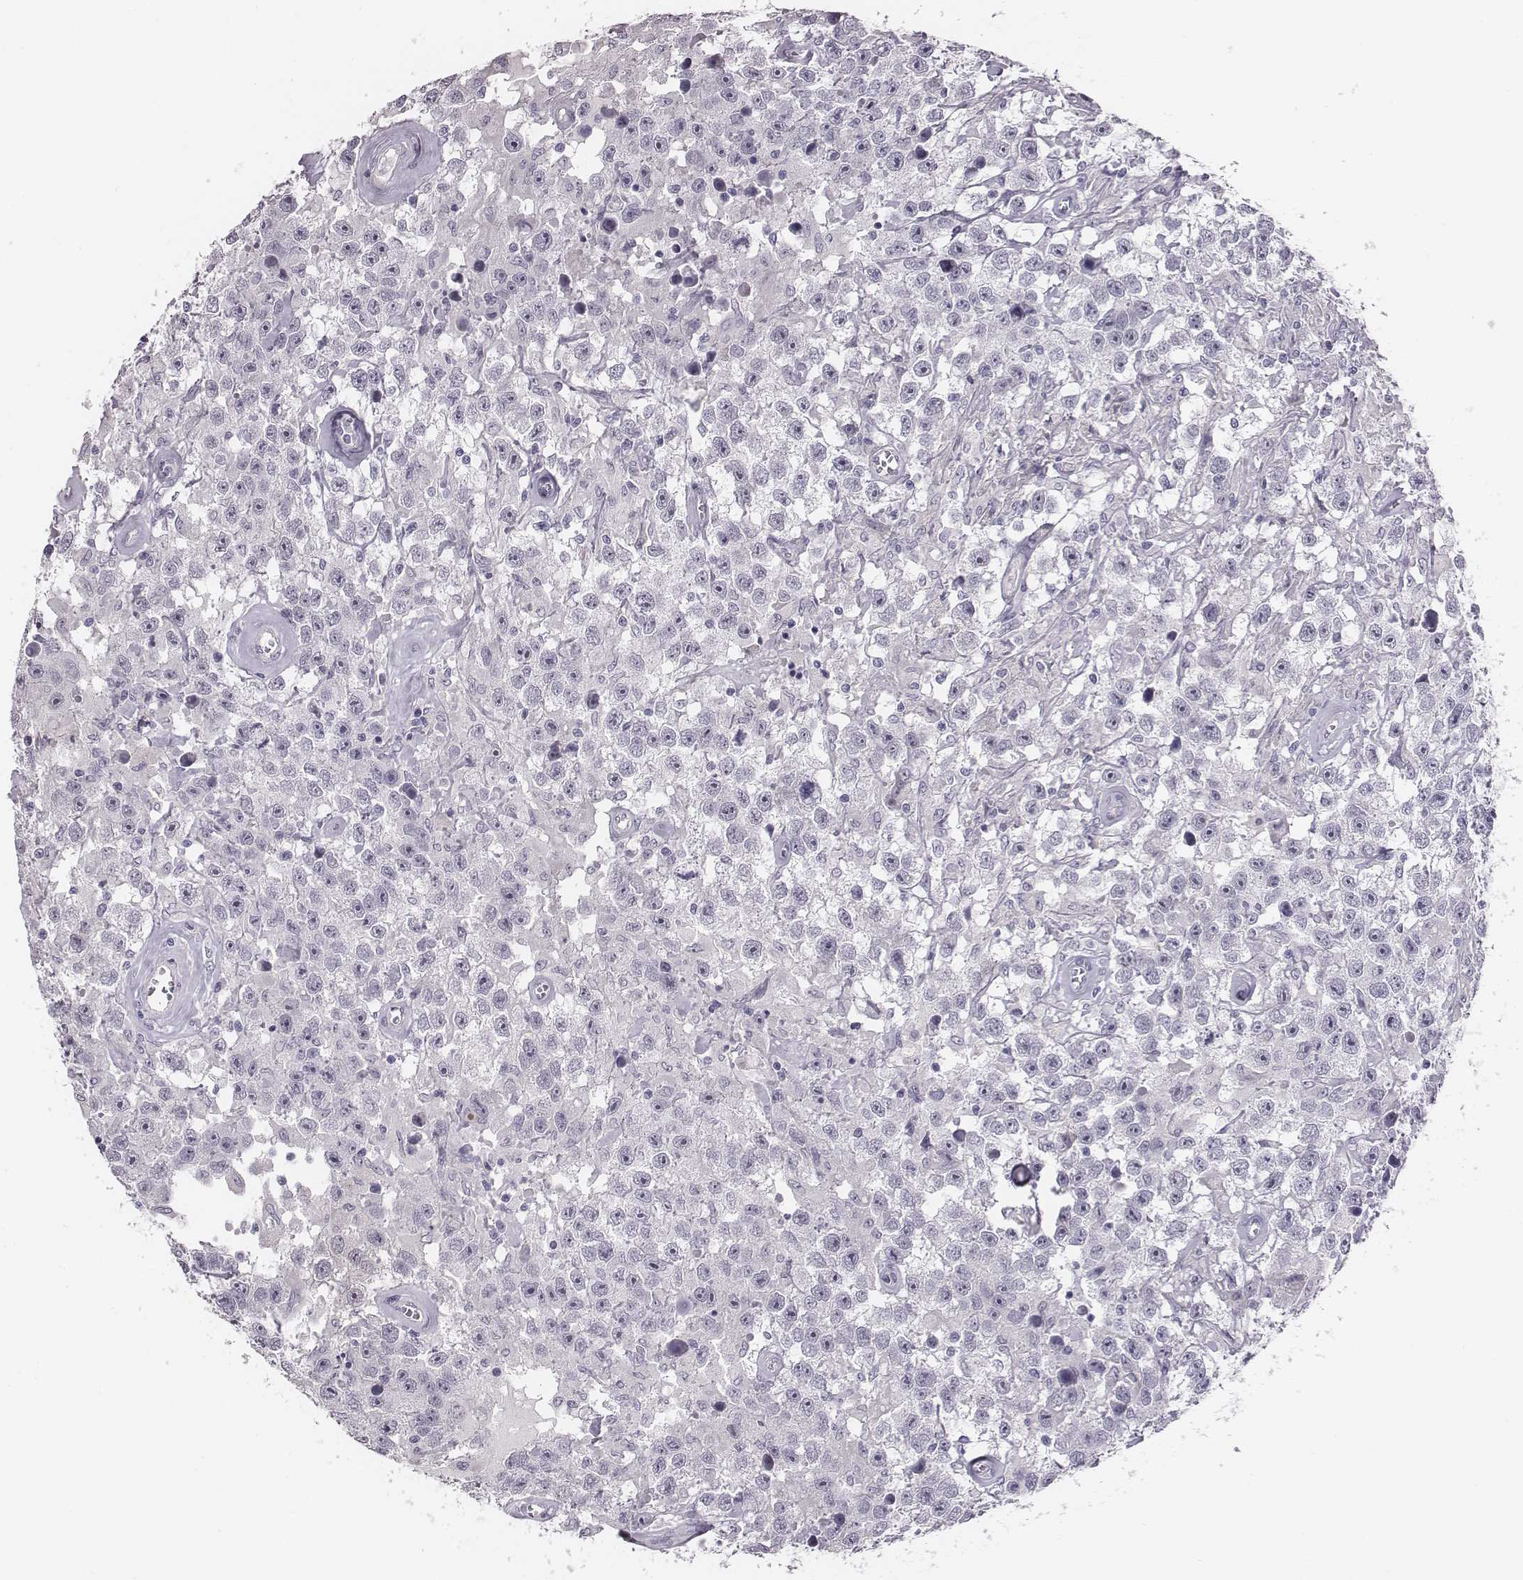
{"staining": {"intensity": "negative", "quantity": "none", "location": "none"}, "tissue": "testis cancer", "cell_type": "Tumor cells", "image_type": "cancer", "snomed": [{"axis": "morphology", "description": "Seminoma, NOS"}, {"axis": "topography", "description": "Testis"}], "caption": "The micrograph exhibits no staining of tumor cells in testis seminoma.", "gene": "CACNG4", "patient": {"sex": "male", "age": 43}}